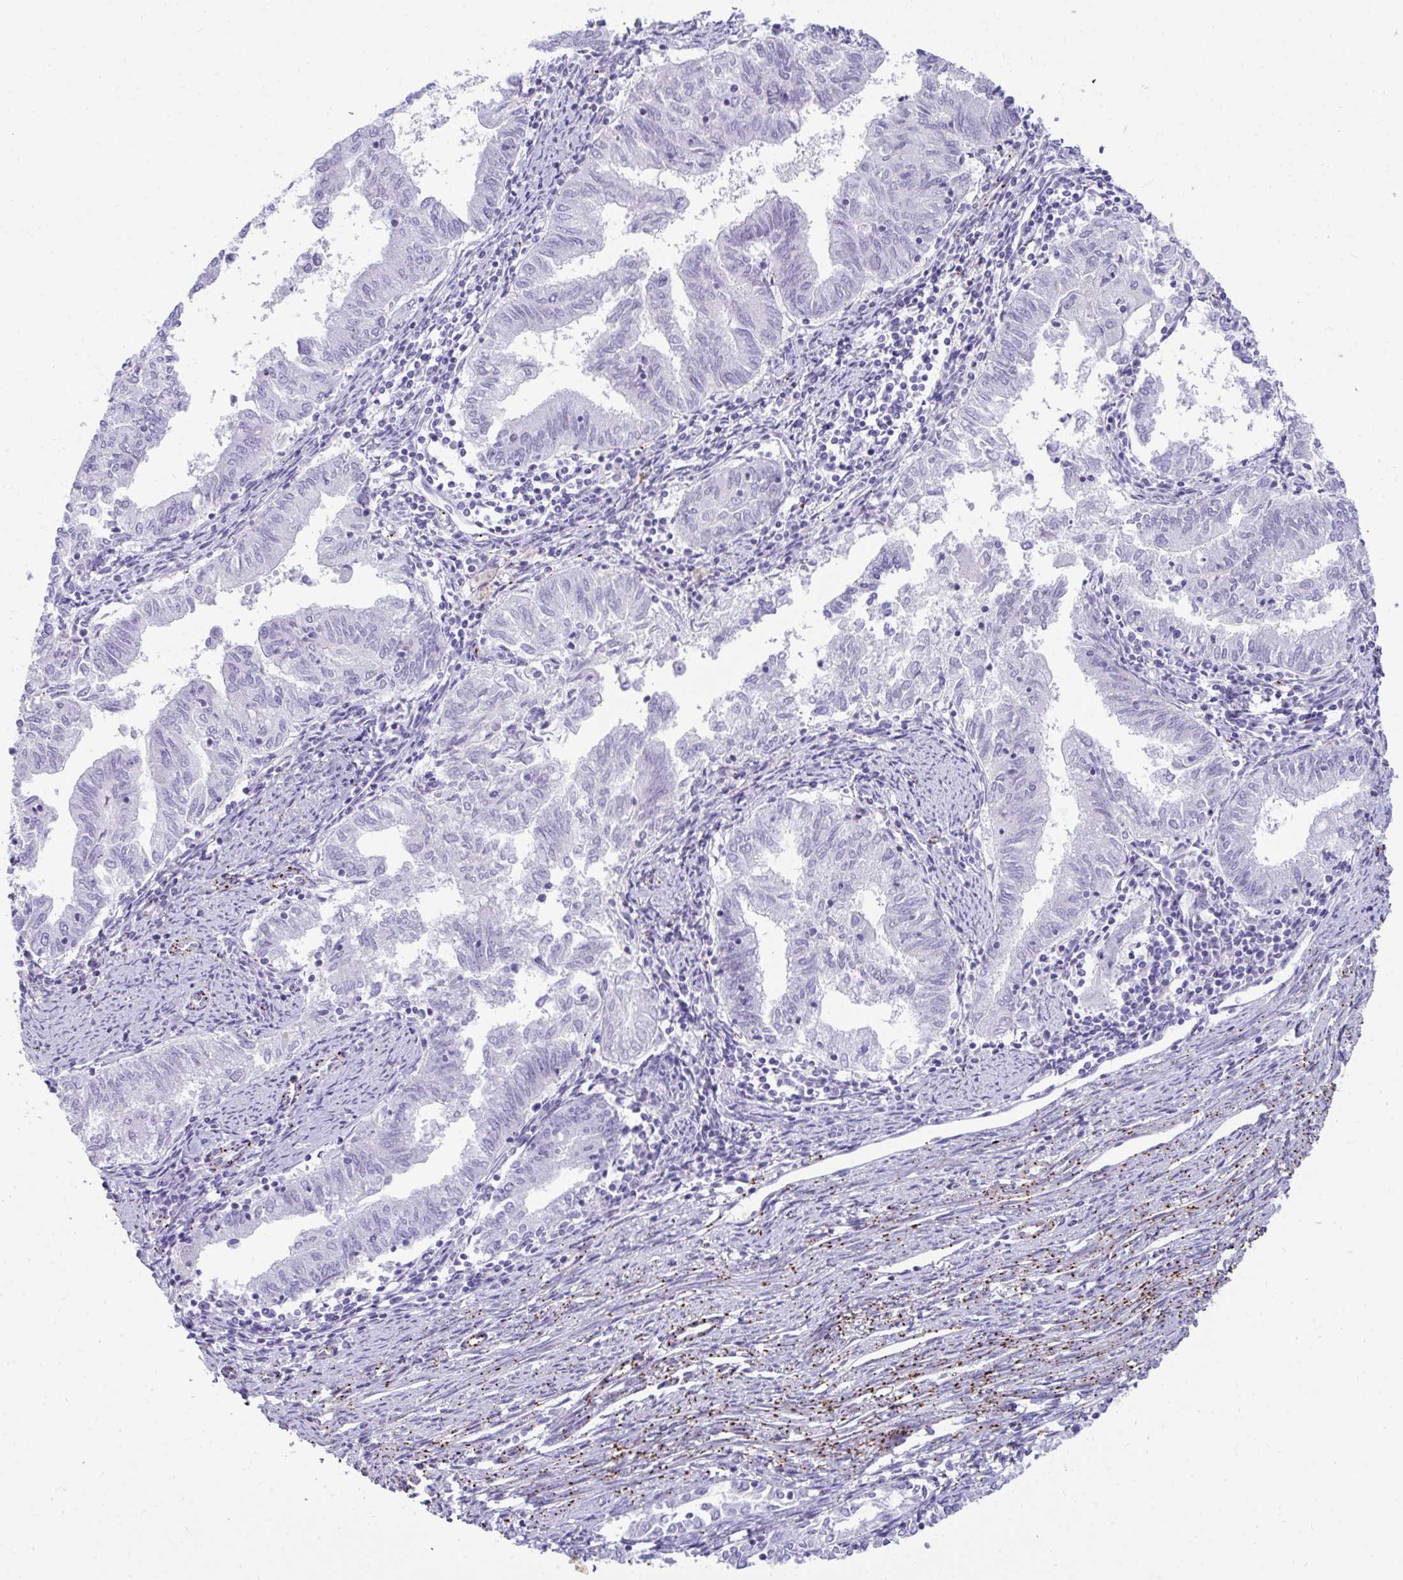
{"staining": {"intensity": "negative", "quantity": "none", "location": "none"}, "tissue": "endometrial cancer", "cell_type": "Tumor cells", "image_type": "cancer", "snomed": [{"axis": "morphology", "description": "Adenocarcinoma, NOS"}, {"axis": "topography", "description": "Endometrium"}], "caption": "The image demonstrates no staining of tumor cells in endometrial cancer.", "gene": "UBL3", "patient": {"sex": "female", "age": 79}}